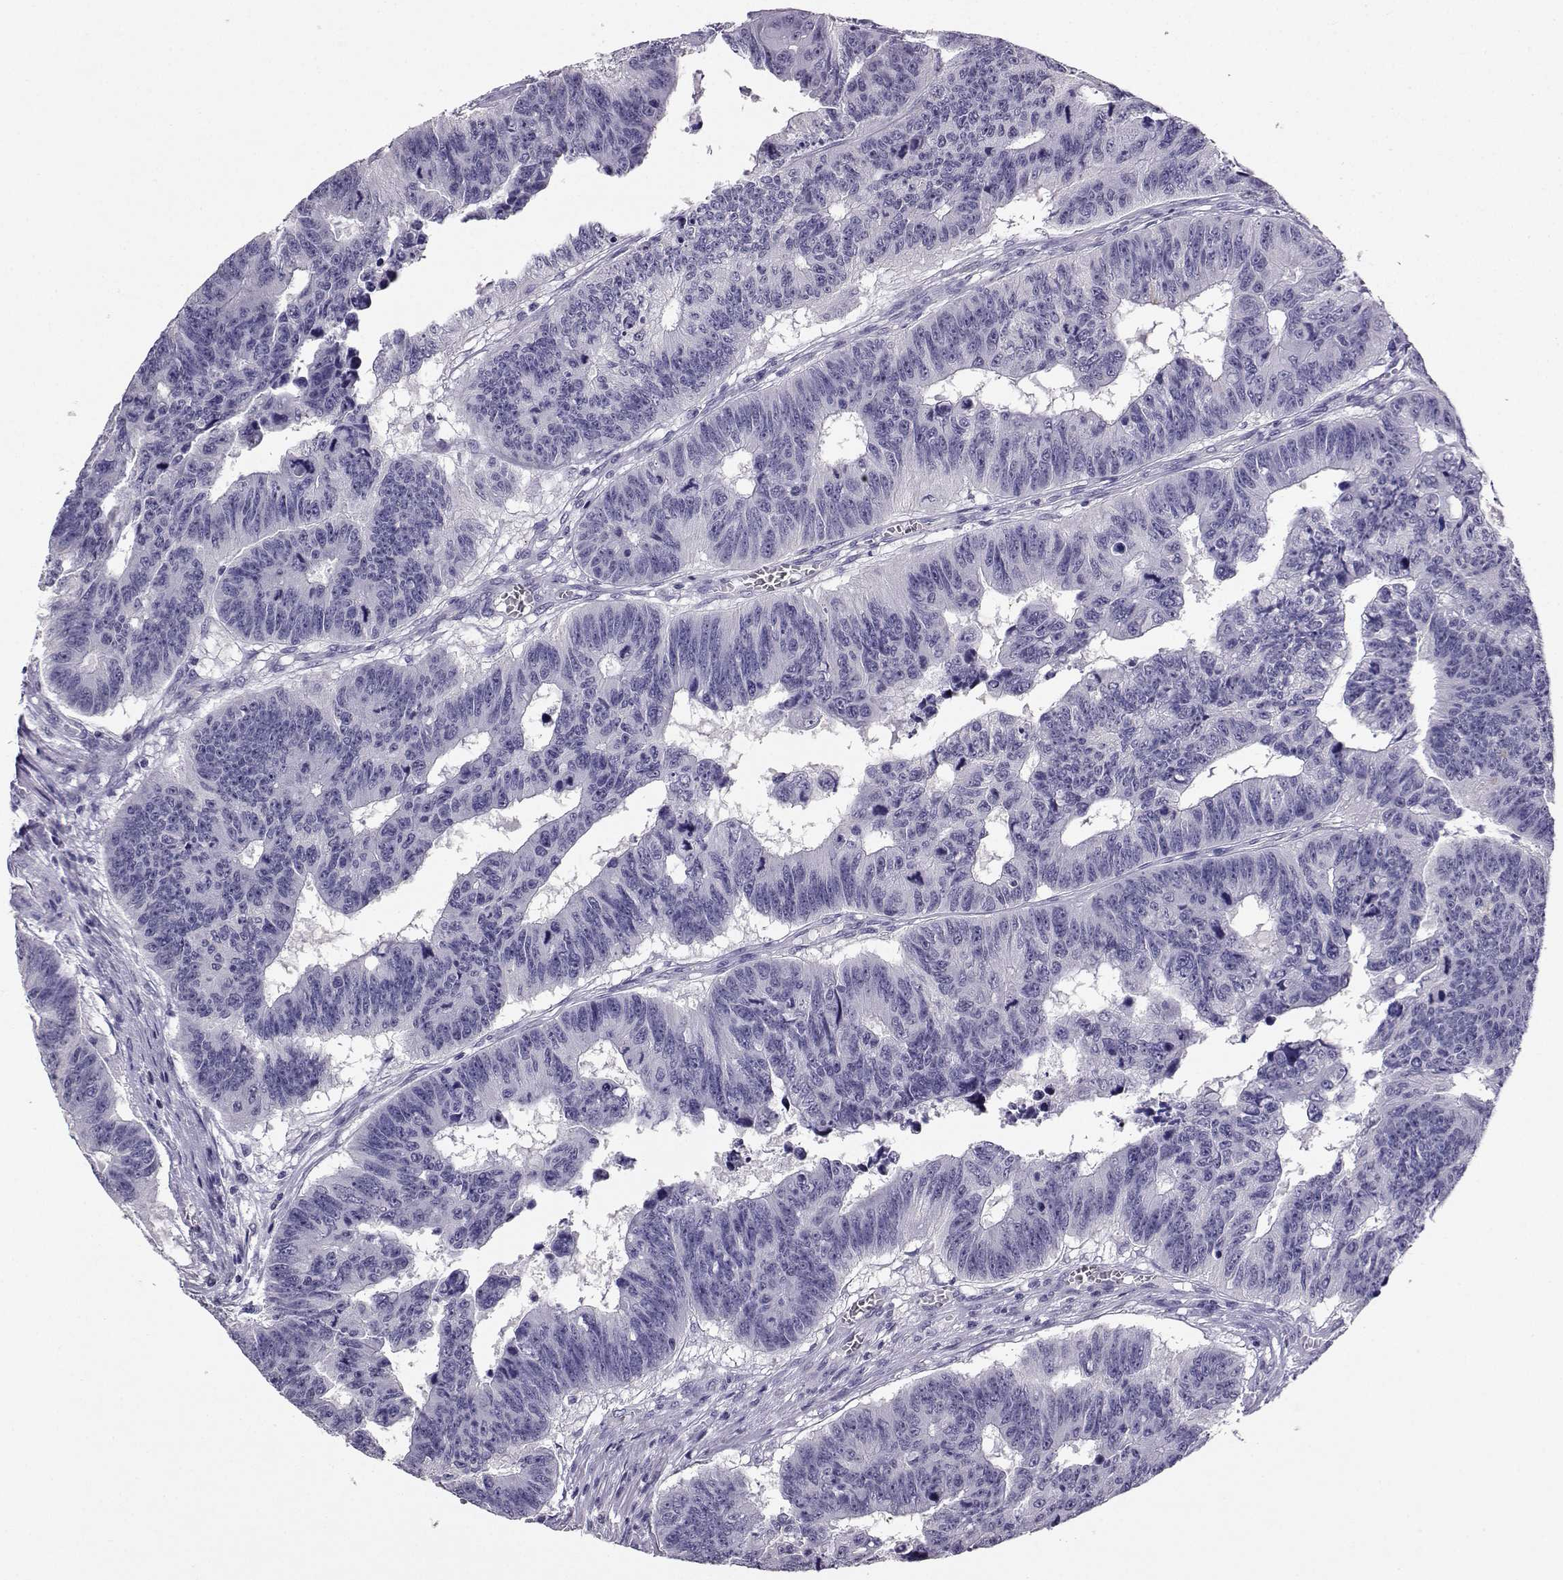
{"staining": {"intensity": "negative", "quantity": "none", "location": "none"}, "tissue": "colorectal cancer", "cell_type": "Tumor cells", "image_type": "cancer", "snomed": [{"axis": "morphology", "description": "Adenocarcinoma, NOS"}, {"axis": "topography", "description": "Appendix"}, {"axis": "topography", "description": "Colon"}, {"axis": "topography", "description": "Cecum"}, {"axis": "topography", "description": "Colon asc"}], "caption": "Colorectal cancer (adenocarcinoma) was stained to show a protein in brown. There is no significant positivity in tumor cells. (Immunohistochemistry, brightfield microscopy, high magnification).", "gene": "TBR1", "patient": {"sex": "female", "age": 85}}